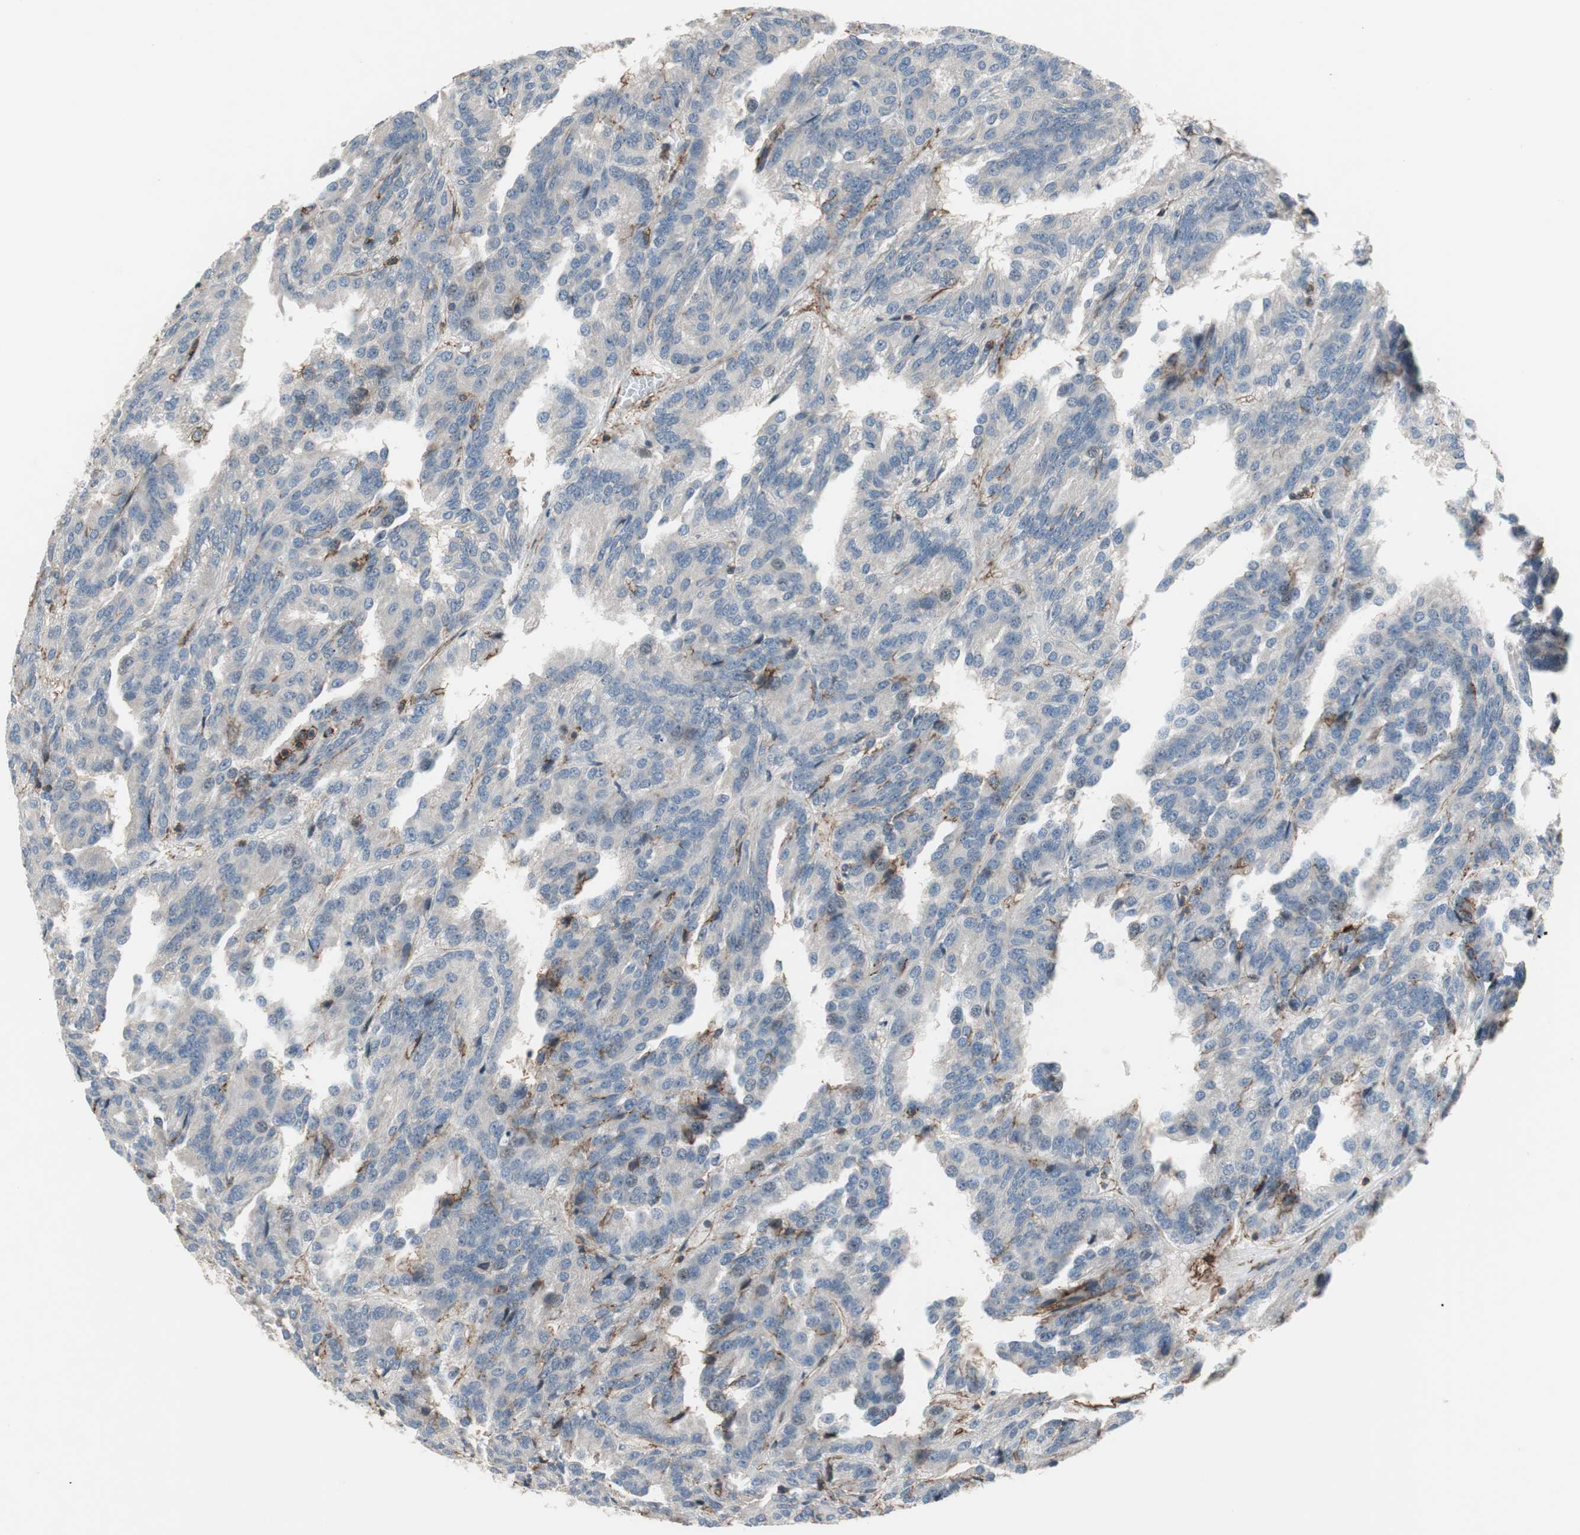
{"staining": {"intensity": "negative", "quantity": "none", "location": "none"}, "tissue": "renal cancer", "cell_type": "Tumor cells", "image_type": "cancer", "snomed": [{"axis": "morphology", "description": "Adenocarcinoma, NOS"}, {"axis": "topography", "description": "Kidney"}], "caption": "Immunohistochemistry photomicrograph of renal cancer (adenocarcinoma) stained for a protein (brown), which reveals no staining in tumor cells. The staining was performed using DAB (3,3'-diaminobenzidine) to visualize the protein expression in brown, while the nuclei were stained in blue with hematoxylin (Magnification: 20x).", "gene": "GRHL1", "patient": {"sex": "male", "age": 46}}